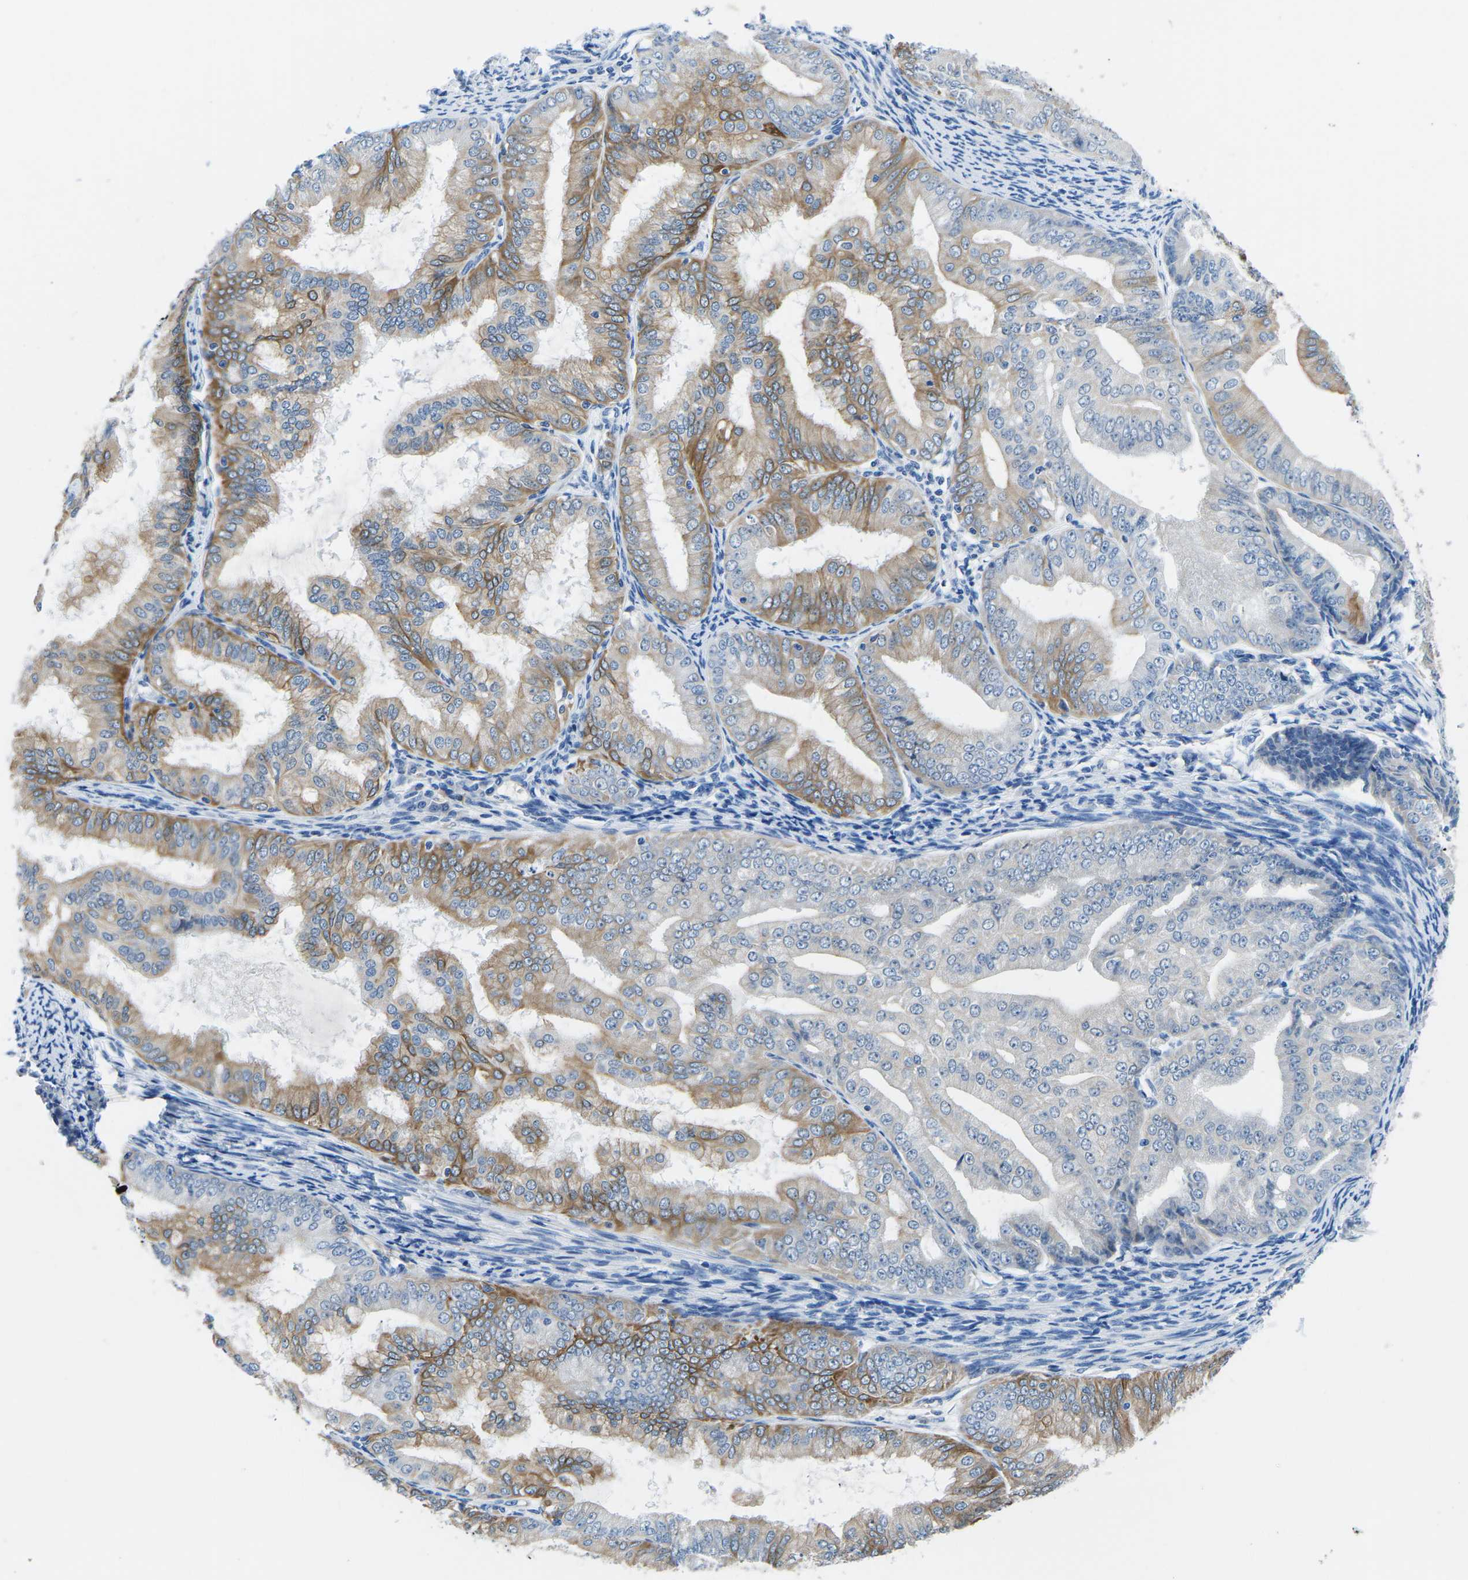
{"staining": {"intensity": "moderate", "quantity": "25%-75%", "location": "cytoplasmic/membranous"}, "tissue": "endometrial cancer", "cell_type": "Tumor cells", "image_type": "cancer", "snomed": [{"axis": "morphology", "description": "Adenocarcinoma, NOS"}, {"axis": "topography", "description": "Endometrium"}], "caption": "There is medium levels of moderate cytoplasmic/membranous staining in tumor cells of endometrial cancer, as demonstrated by immunohistochemical staining (brown color).", "gene": "TM6SF1", "patient": {"sex": "female", "age": 63}}